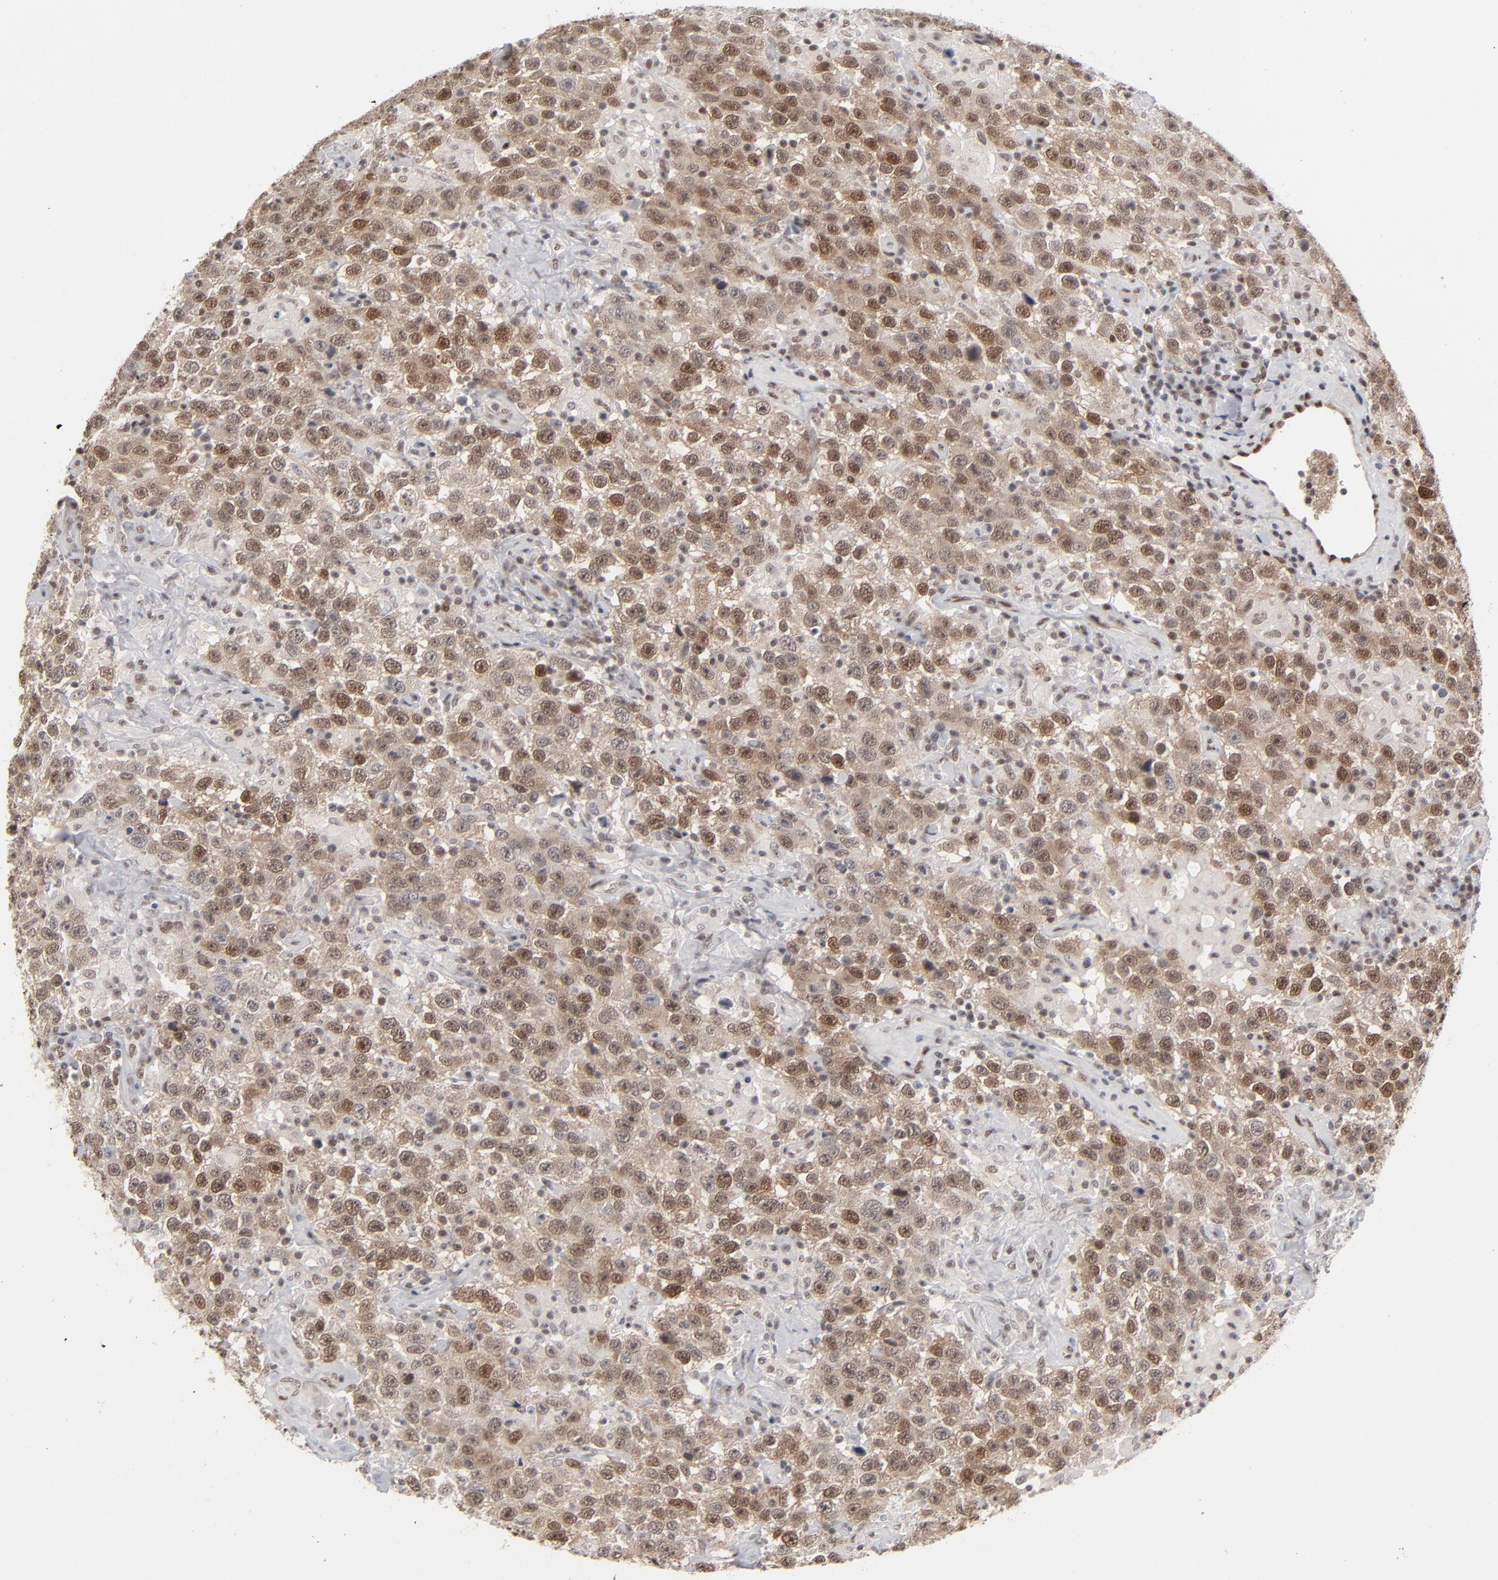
{"staining": {"intensity": "strong", "quantity": ">75%", "location": "cytoplasmic/membranous,nuclear"}, "tissue": "testis cancer", "cell_type": "Tumor cells", "image_type": "cancer", "snomed": [{"axis": "morphology", "description": "Seminoma, NOS"}, {"axis": "topography", "description": "Testis"}], "caption": "This is an image of immunohistochemistry staining of testis seminoma, which shows strong expression in the cytoplasmic/membranous and nuclear of tumor cells.", "gene": "IRF9", "patient": {"sex": "male", "age": 41}}